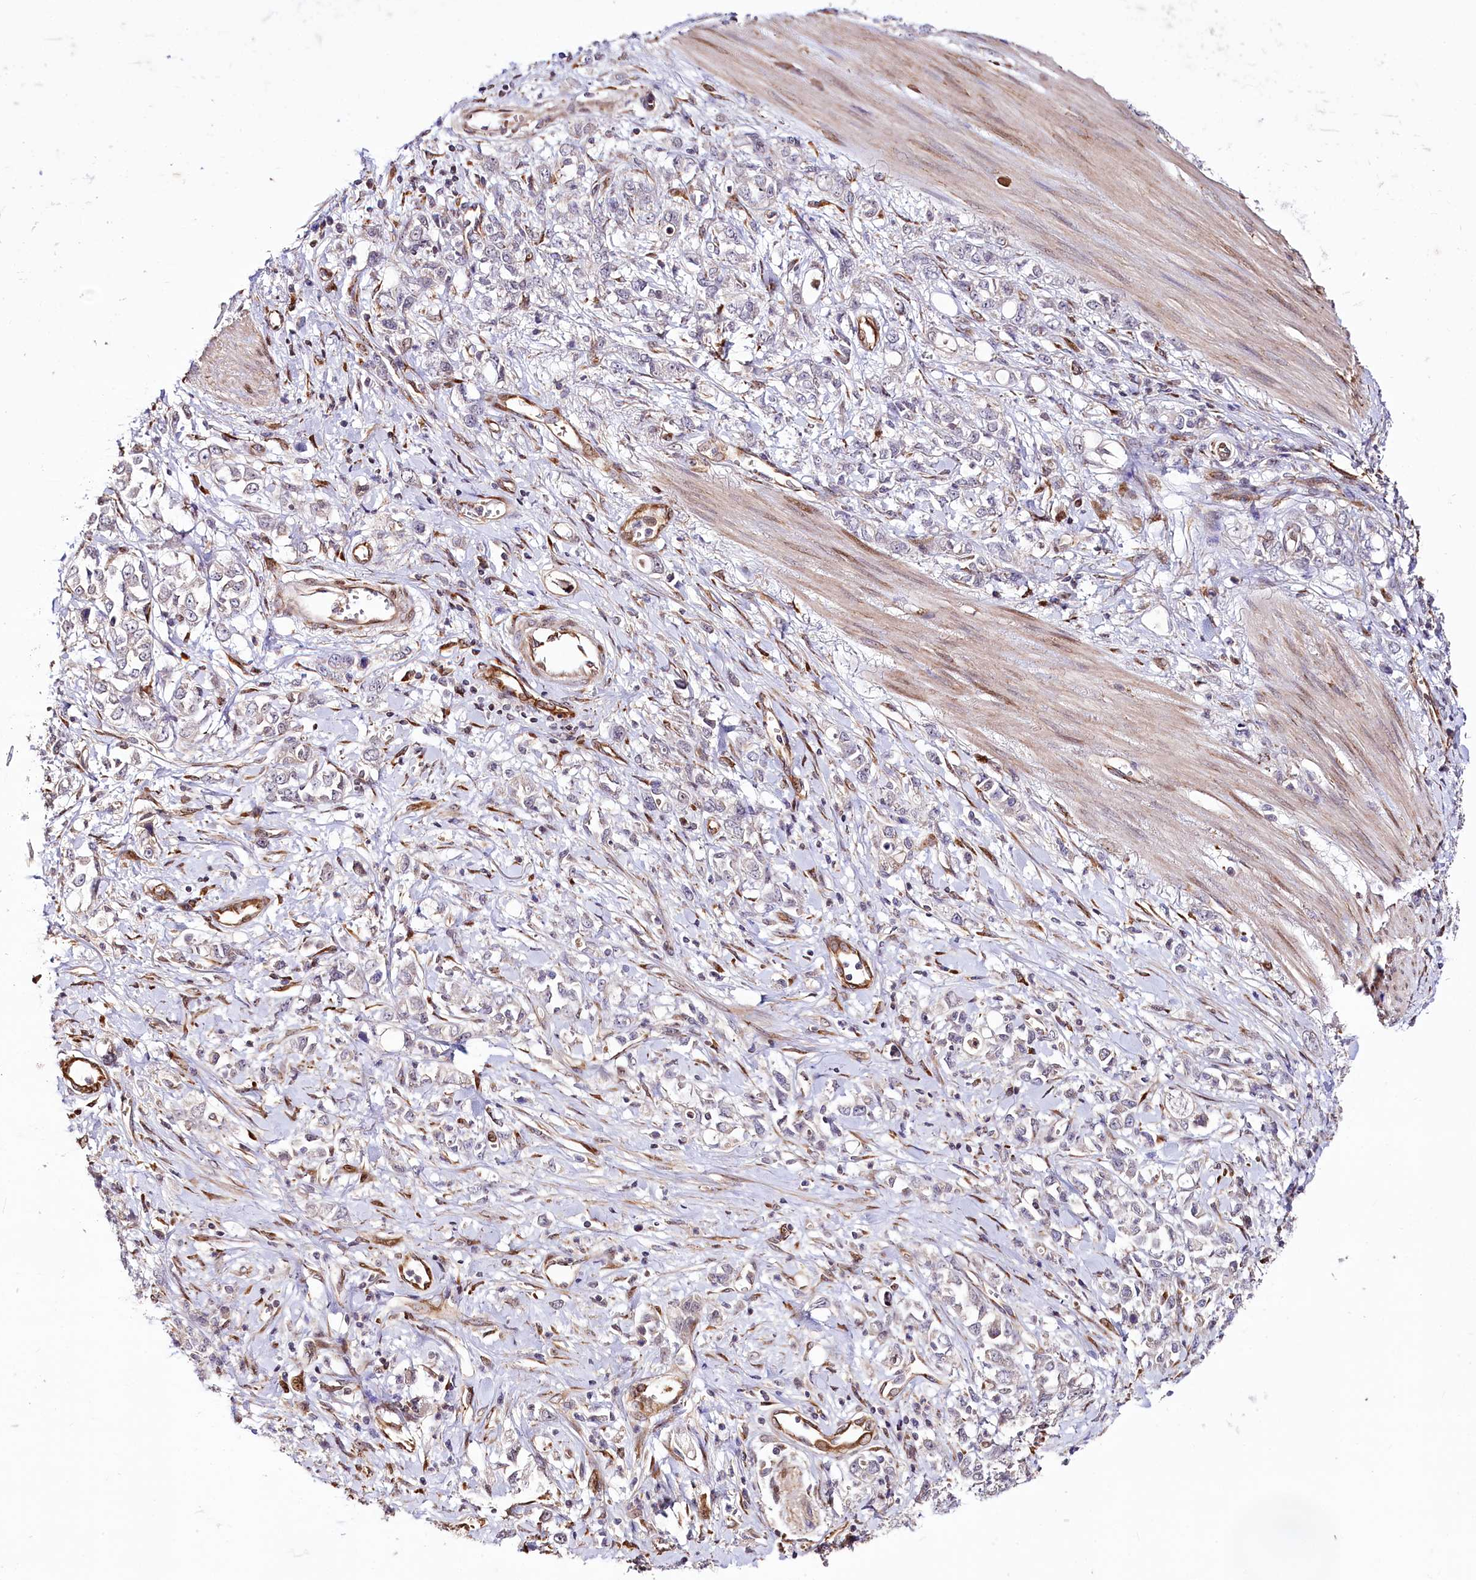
{"staining": {"intensity": "negative", "quantity": "none", "location": "none"}, "tissue": "stomach cancer", "cell_type": "Tumor cells", "image_type": "cancer", "snomed": [{"axis": "morphology", "description": "Adenocarcinoma, NOS"}, {"axis": "topography", "description": "Stomach"}], "caption": "Immunohistochemical staining of stomach cancer (adenocarcinoma) shows no significant positivity in tumor cells. (DAB (3,3'-diaminobenzidine) IHC, high magnification).", "gene": "CUTC", "patient": {"sex": "female", "age": 76}}